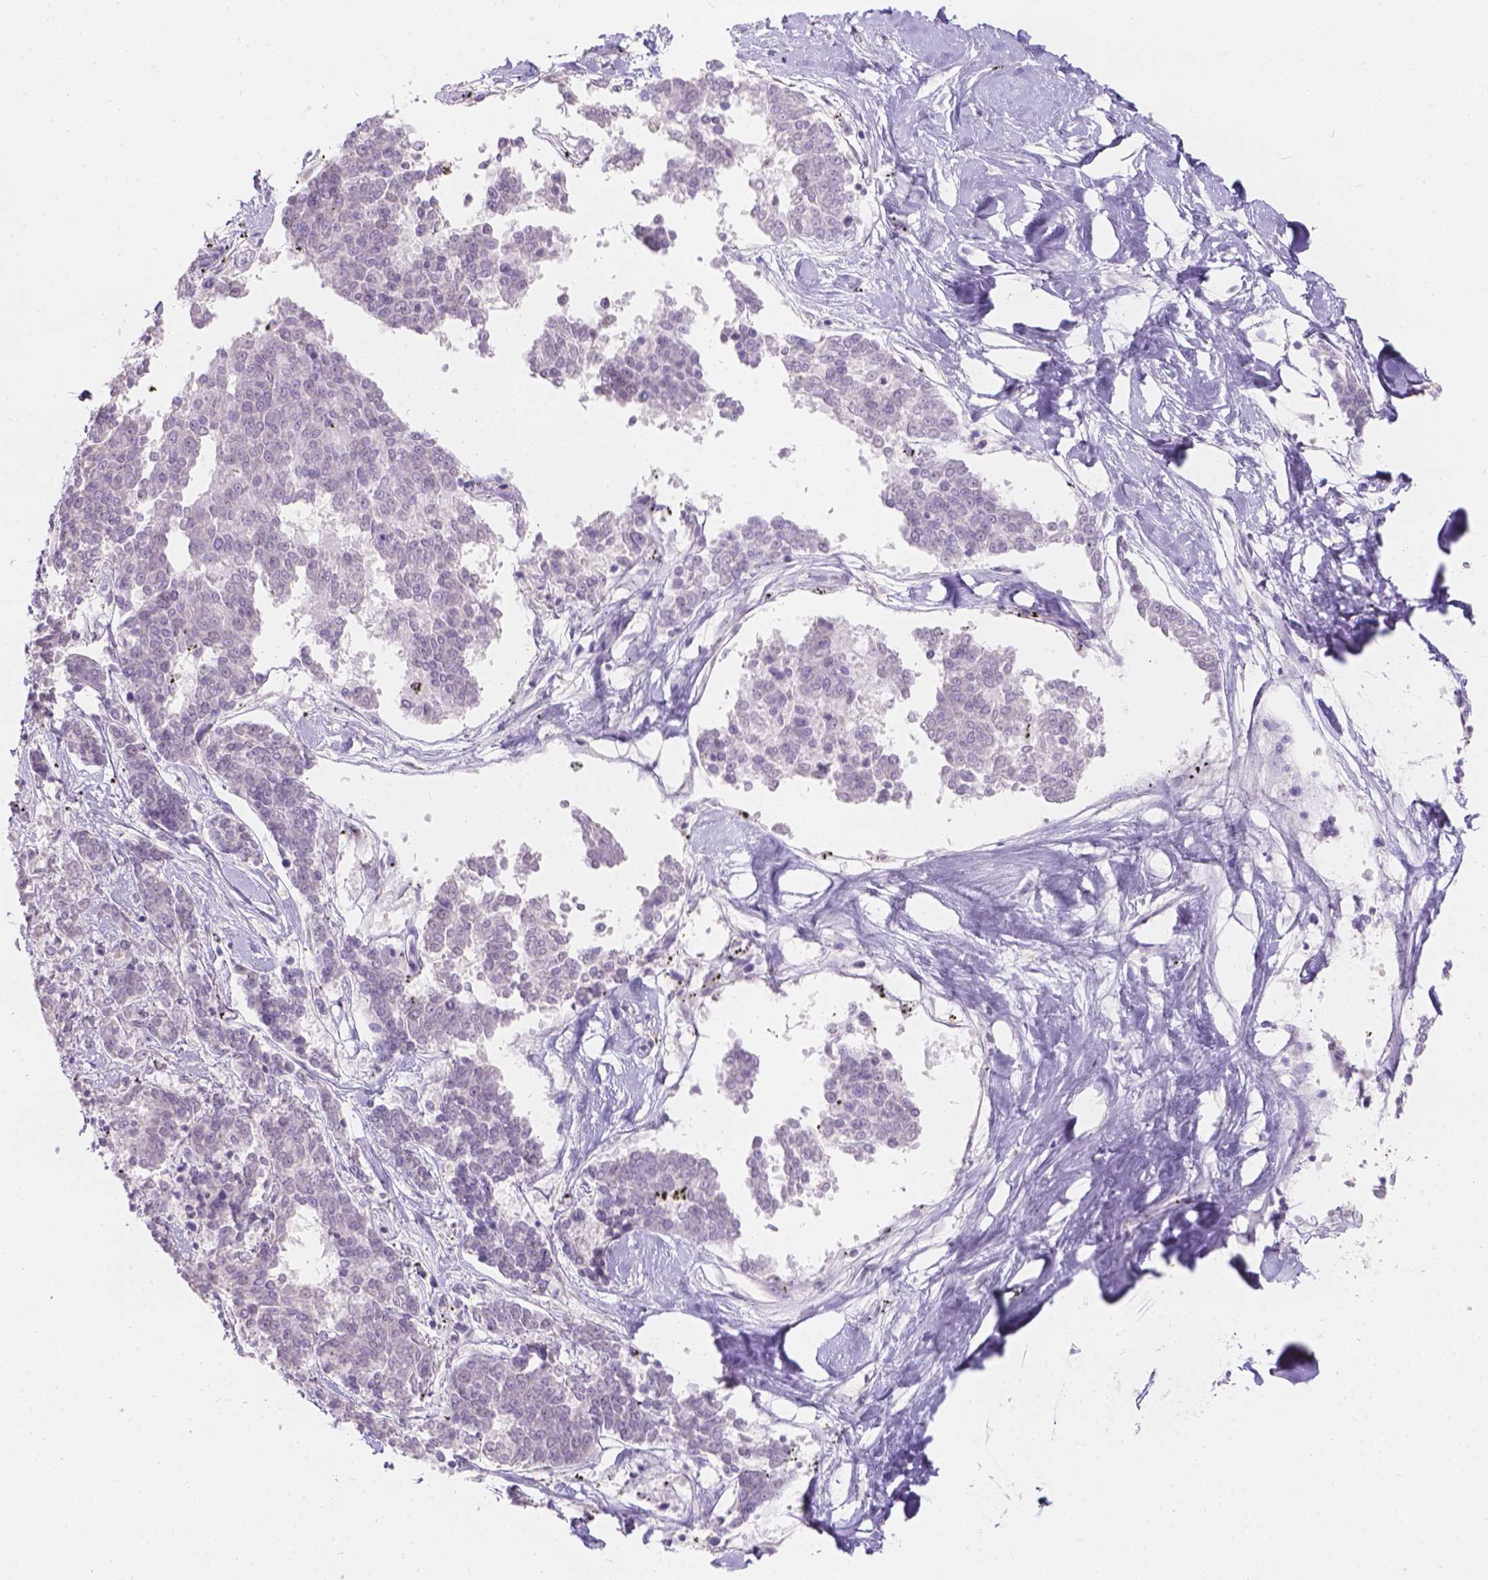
{"staining": {"intensity": "negative", "quantity": "none", "location": "none"}, "tissue": "melanoma", "cell_type": "Tumor cells", "image_type": "cancer", "snomed": [{"axis": "morphology", "description": "Malignant melanoma, NOS"}, {"axis": "topography", "description": "Skin"}], "caption": "DAB immunohistochemical staining of human melanoma exhibits no significant expression in tumor cells. (Stains: DAB immunohistochemistry with hematoxylin counter stain, Microscopy: brightfield microscopy at high magnification).", "gene": "HTN3", "patient": {"sex": "female", "age": 72}}